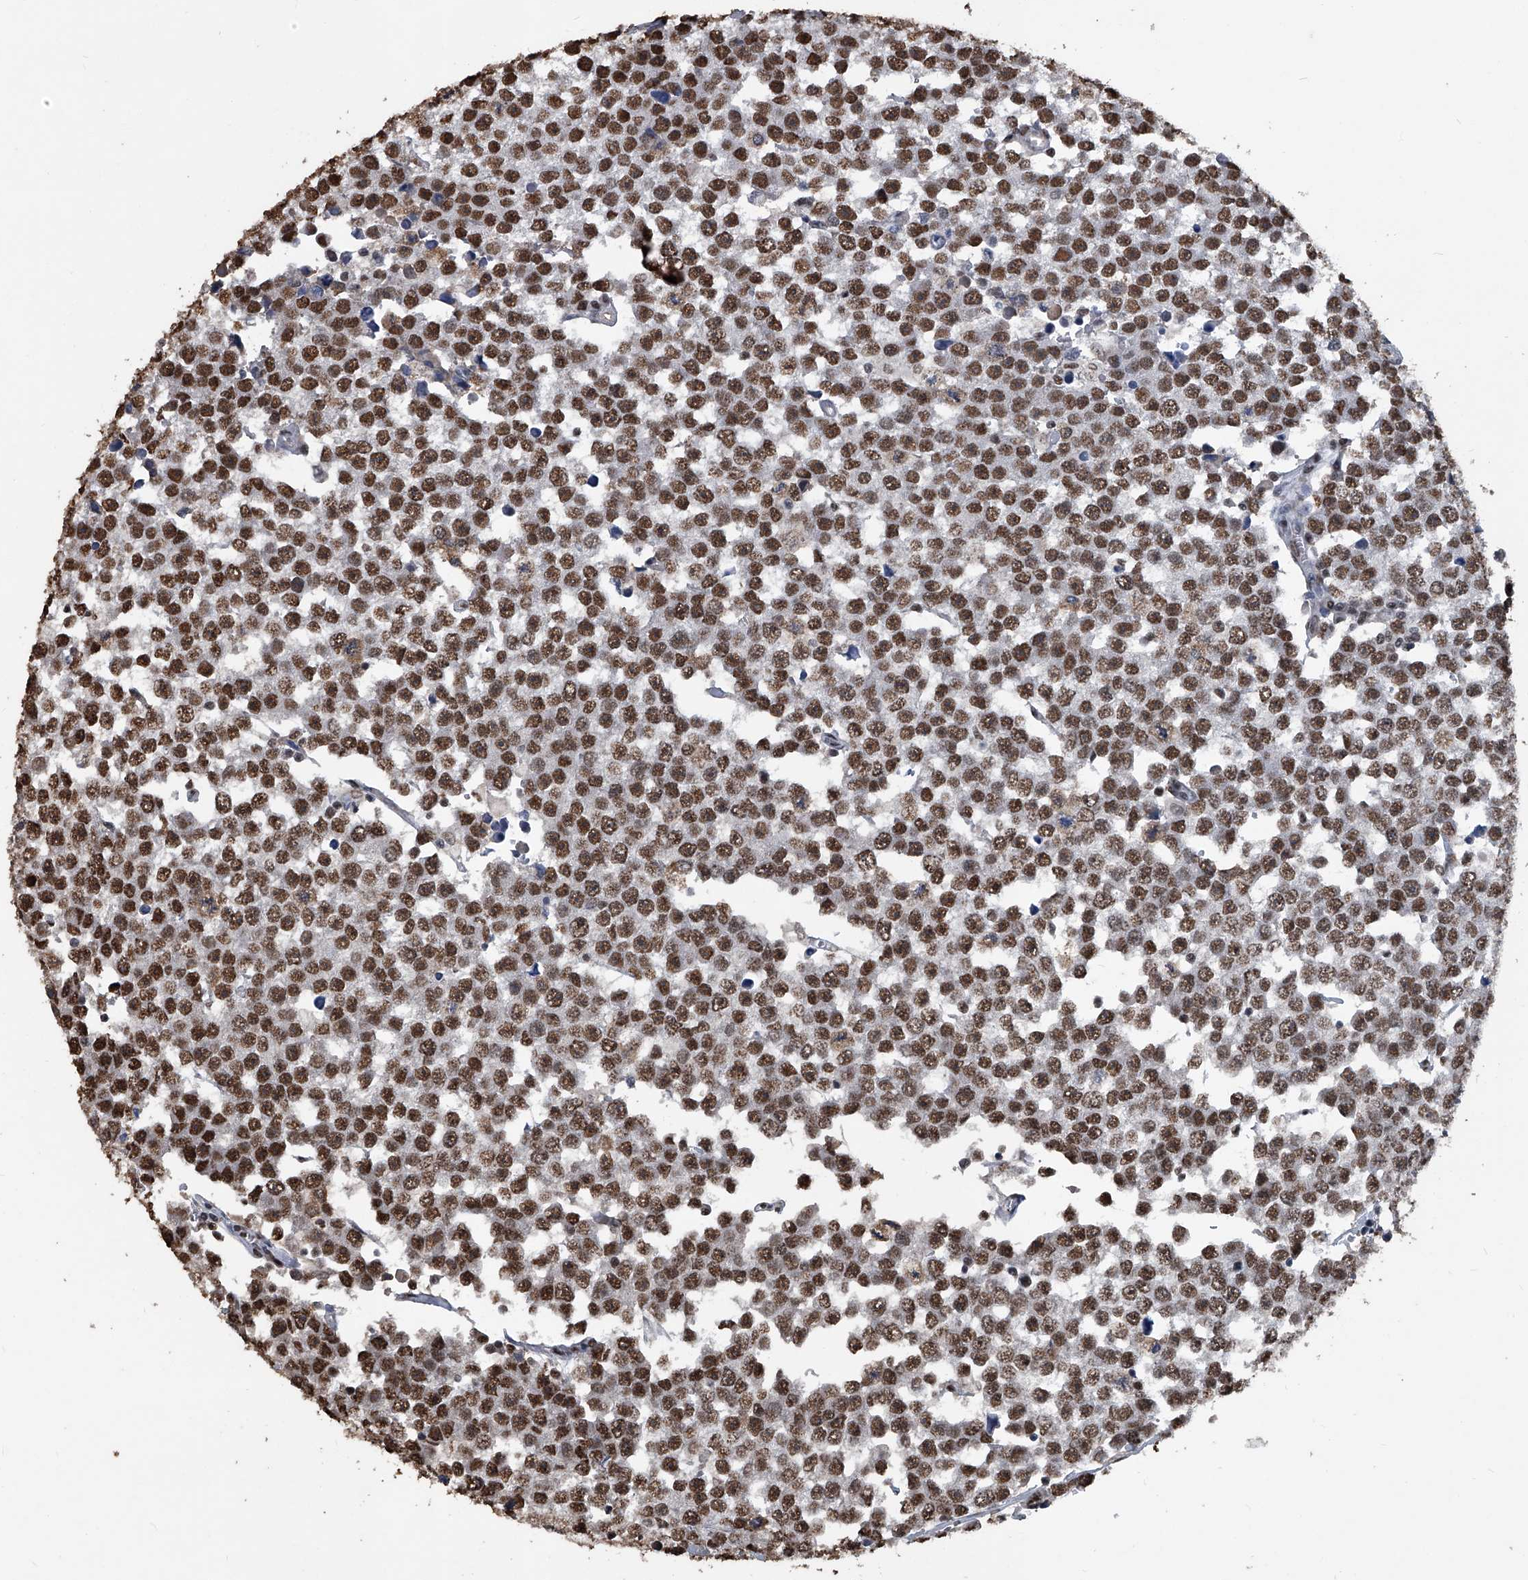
{"staining": {"intensity": "strong", "quantity": ">75%", "location": "nuclear"}, "tissue": "testis cancer", "cell_type": "Tumor cells", "image_type": "cancer", "snomed": [{"axis": "morphology", "description": "Seminoma, NOS"}, {"axis": "morphology", "description": "Carcinoma, Embryonal, NOS"}, {"axis": "topography", "description": "Testis"}], "caption": "High-magnification brightfield microscopy of testis embryonal carcinoma stained with DAB (brown) and counterstained with hematoxylin (blue). tumor cells exhibit strong nuclear staining is appreciated in approximately>75% of cells.", "gene": "MATR3", "patient": {"sex": "male", "age": 52}}